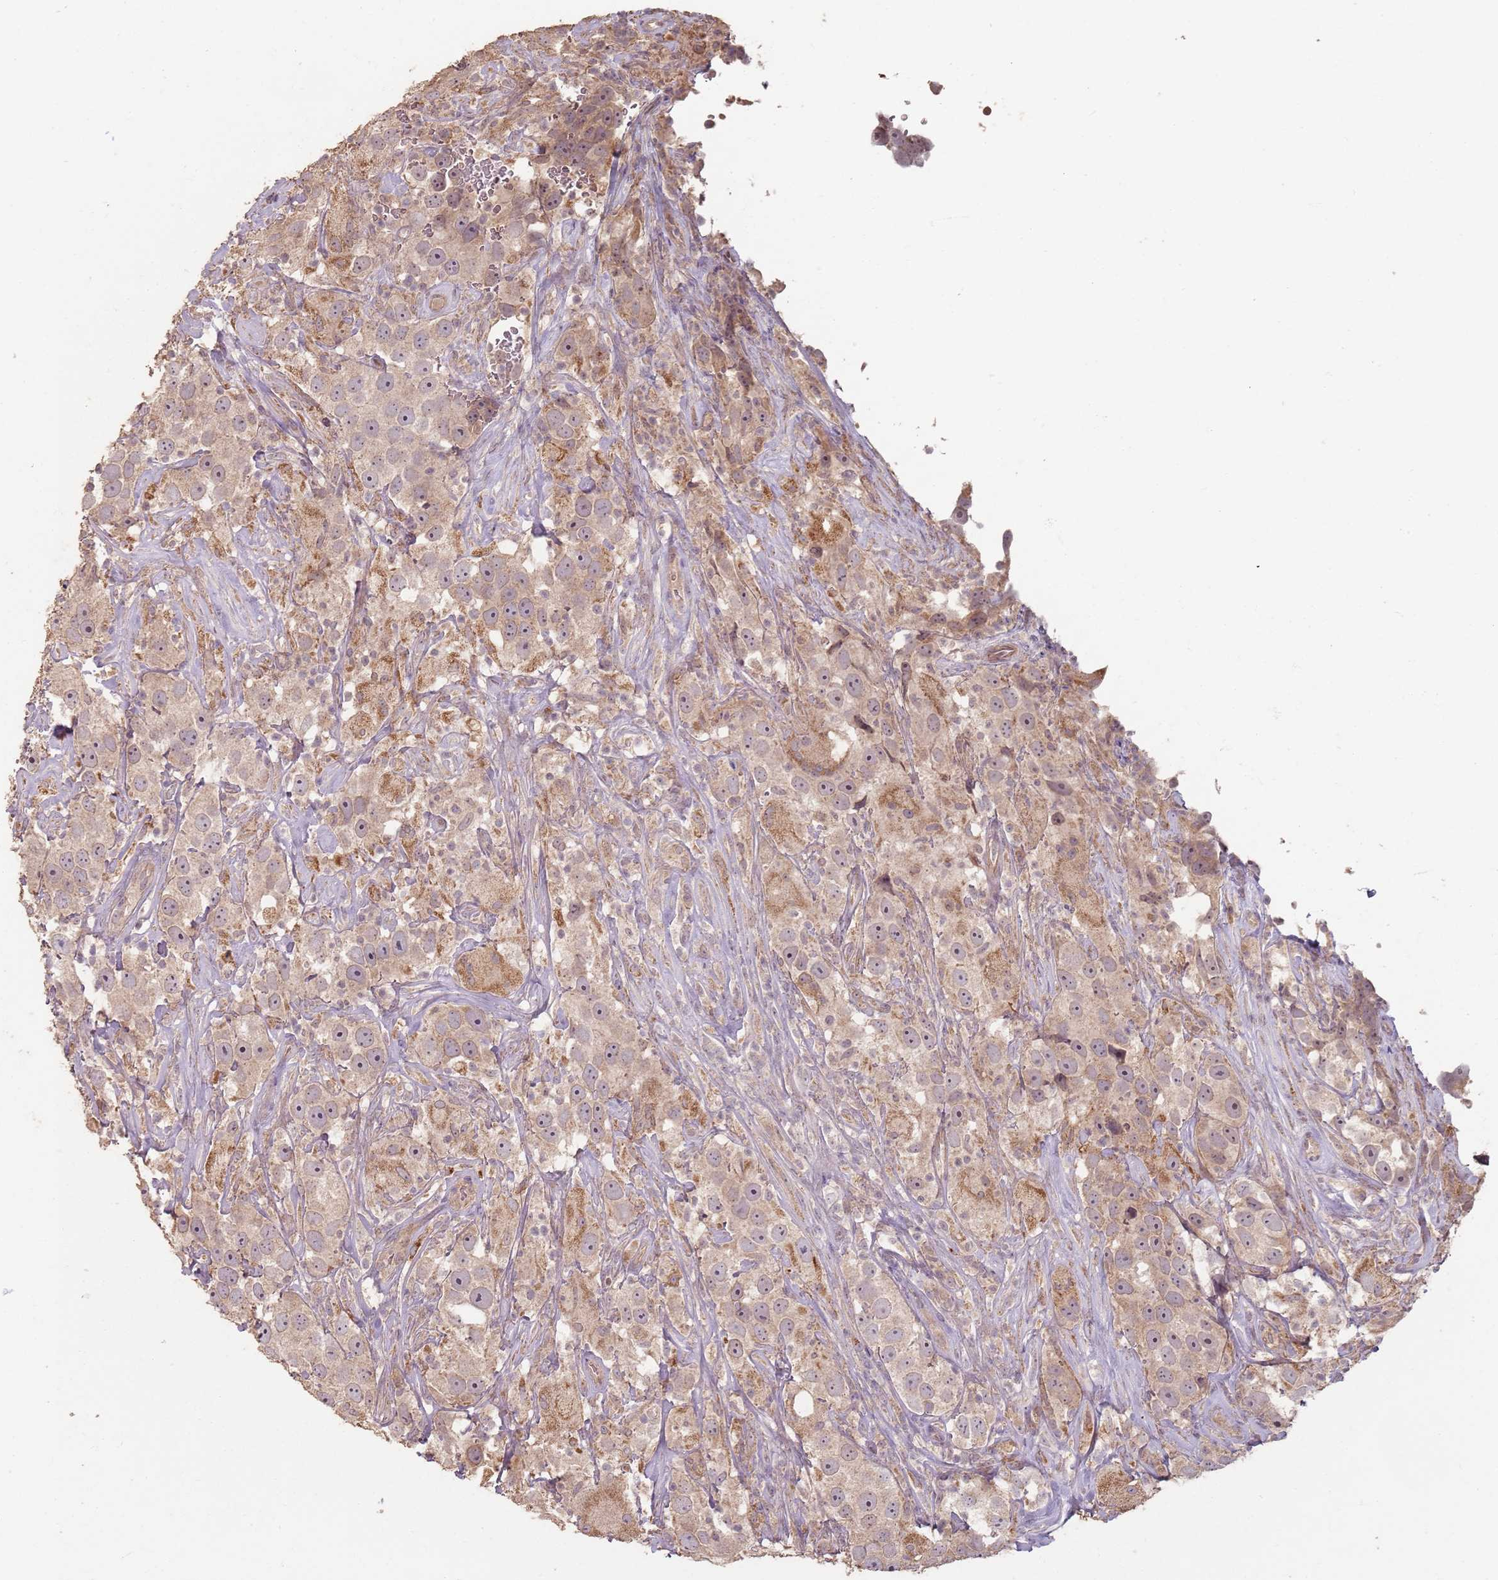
{"staining": {"intensity": "weak", "quantity": ">75%", "location": "cytoplasmic/membranous"}, "tissue": "testis cancer", "cell_type": "Tumor cells", "image_type": "cancer", "snomed": [{"axis": "morphology", "description": "Seminoma, NOS"}, {"axis": "topography", "description": "Testis"}], "caption": "About >75% of tumor cells in human testis seminoma show weak cytoplasmic/membranous protein positivity as visualized by brown immunohistochemical staining.", "gene": "CCDC168", "patient": {"sex": "male", "age": 49}}